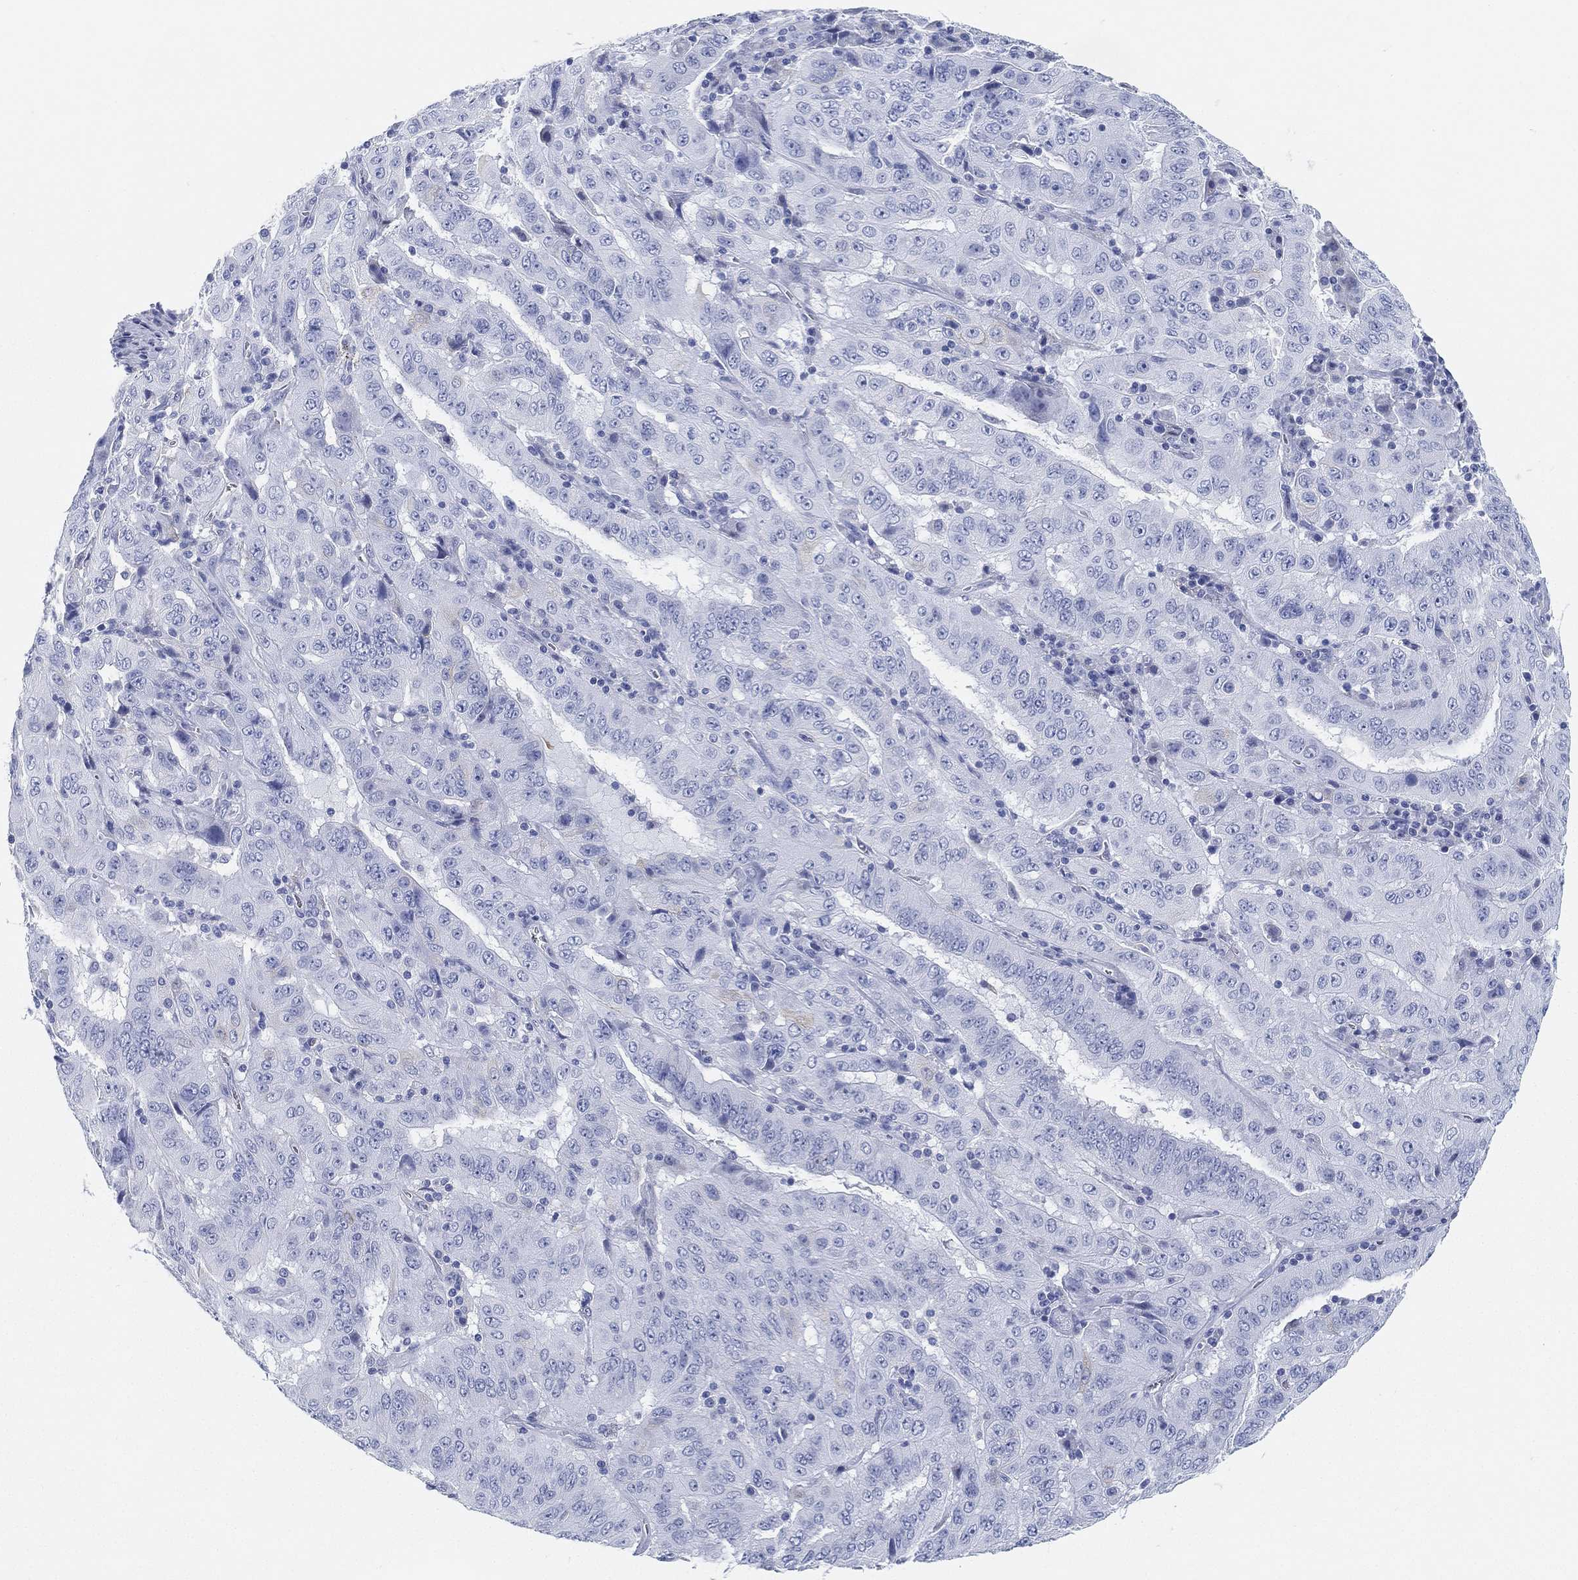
{"staining": {"intensity": "negative", "quantity": "none", "location": "none"}, "tissue": "pancreatic cancer", "cell_type": "Tumor cells", "image_type": "cancer", "snomed": [{"axis": "morphology", "description": "Adenocarcinoma, NOS"}, {"axis": "topography", "description": "Pancreas"}], "caption": "Tumor cells are negative for protein expression in human adenocarcinoma (pancreatic). Nuclei are stained in blue.", "gene": "GPR61", "patient": {"sex": "male", "age": 63}}